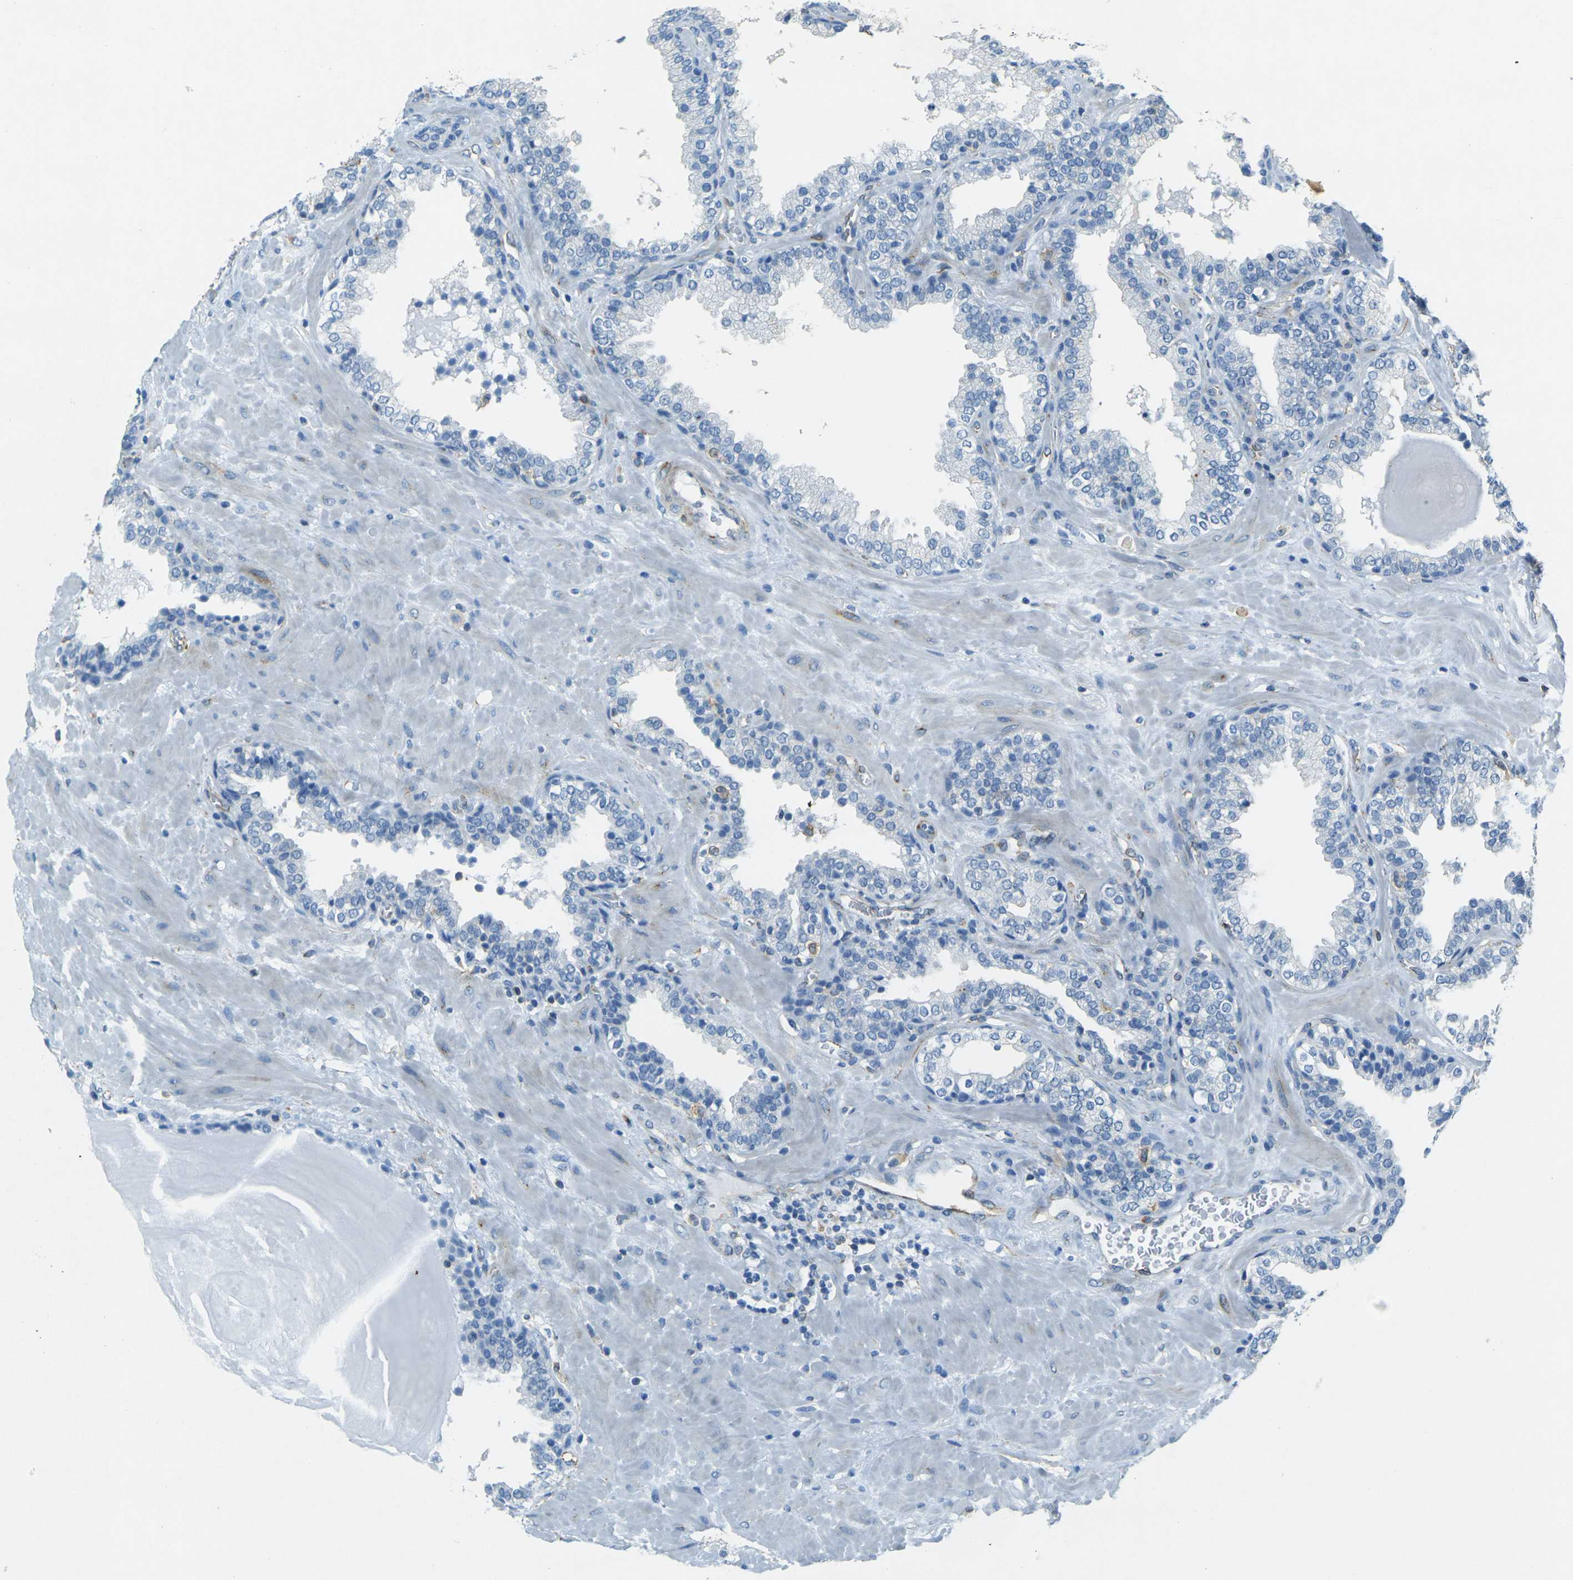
{"staining": {"intensity": "negative", "quantity": "none", "location": "none"}, "tissue": "prostate", "cell_type": "Glandular cells", "image_type": "normal", "snomed": [{"axis": "morphology", "description": "Normal tissue, NOS"}, {"axis": "topography", "description": "Prostate"}], "caption": "IHC histopathology image of normal human prostate stained for a protein (brown), which exhibits no positivity in glandular cells.", "gene": "SORT1", "patient": {"sex": "male", "age": 51}}